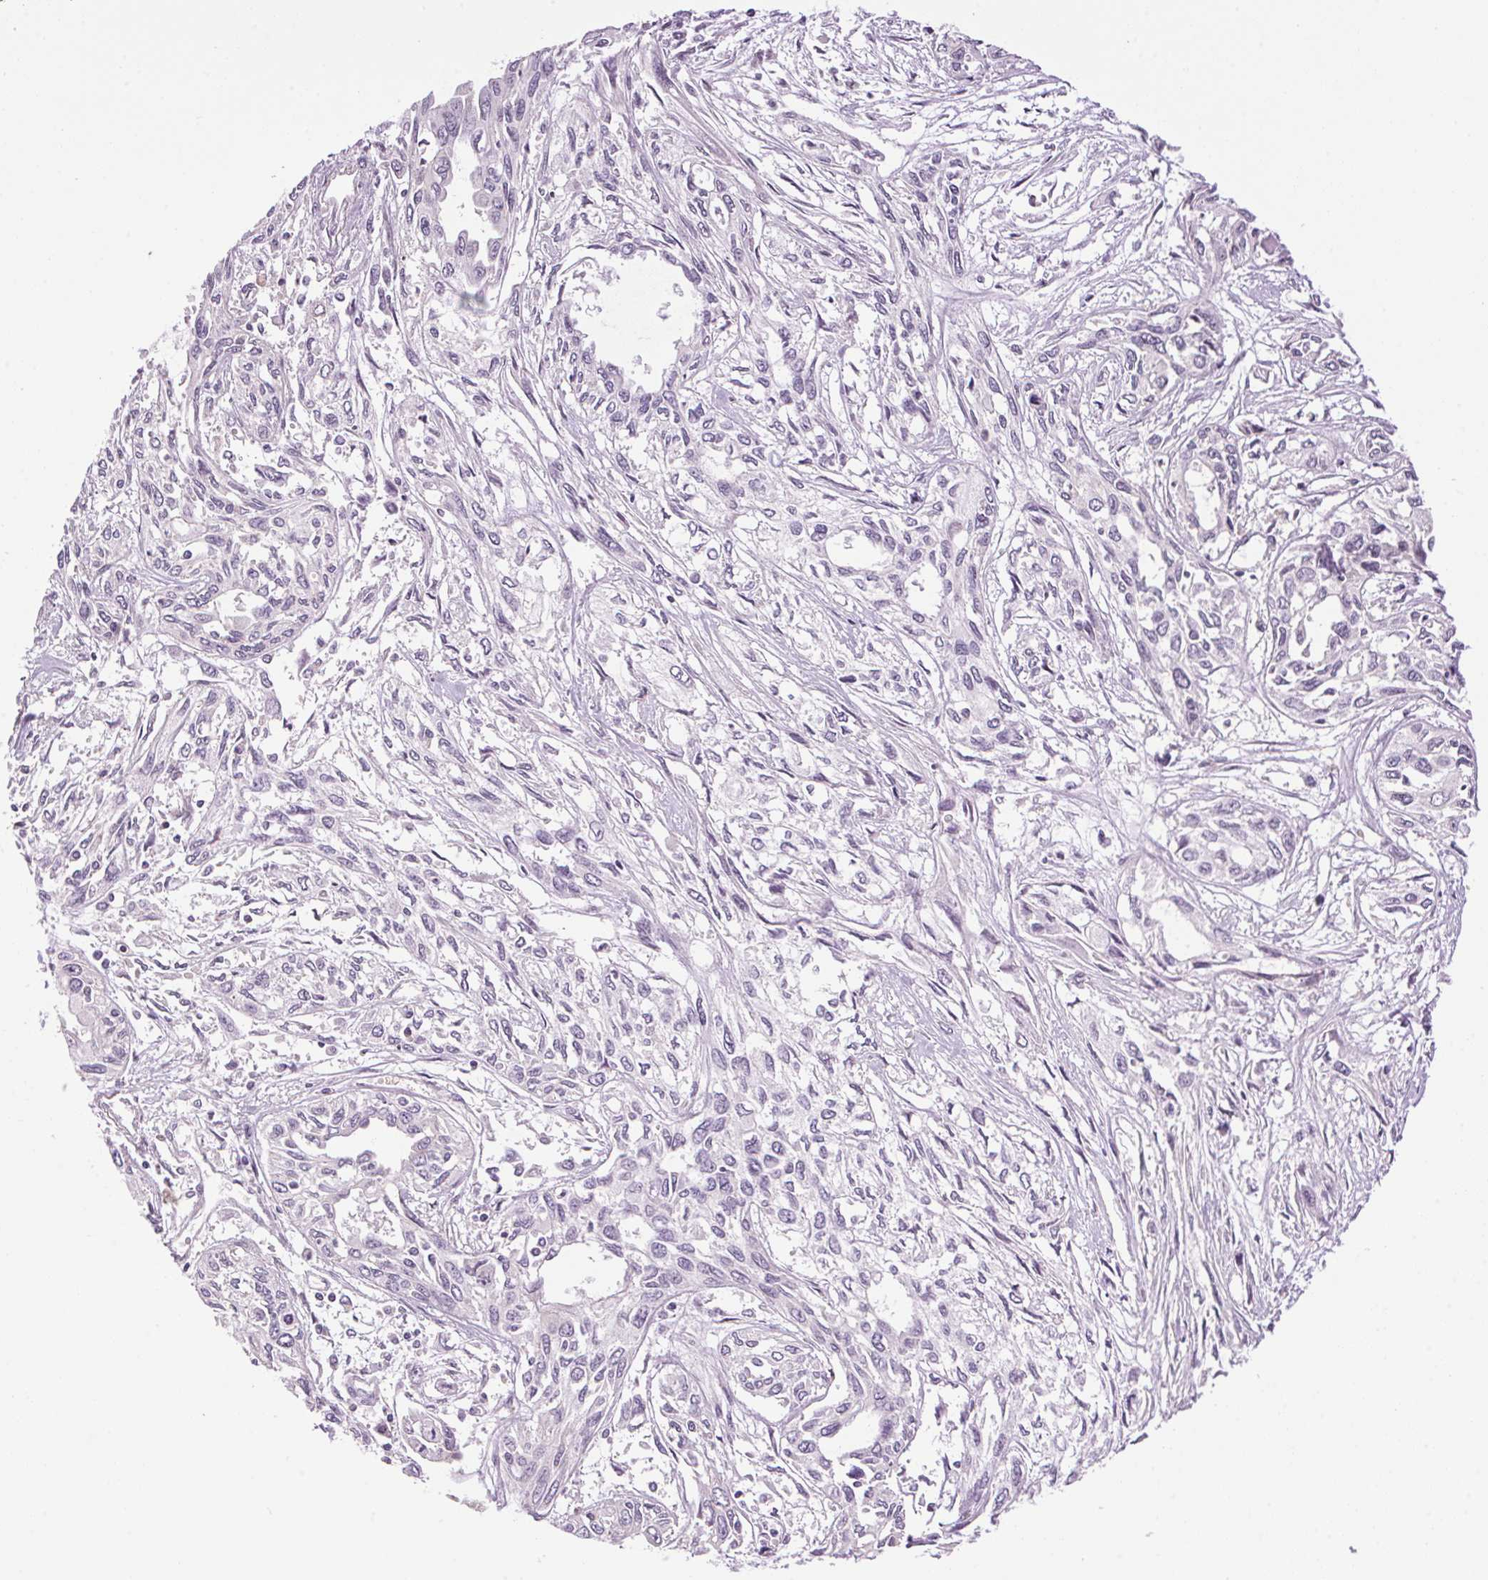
{"staining": {"intensity": "negative", "quantity": "none", "location": "none"}, "tissue": "pancreatic cancer", "cell_type": "Tumor cells", "image_type": "cancer", "snomed": [{"axis": "morphology", "description": "Adenocarcinoma, NOS"}, {"axis": "topography", "description": "Pancreas"}], "caption": "High power microscopy micrograph of an IHC micrograph of pancreatic cancer, revealing no significant expression in tumor cells.", "gene": "SMIM13", "patient": {"sex": "female", "age": 55}}